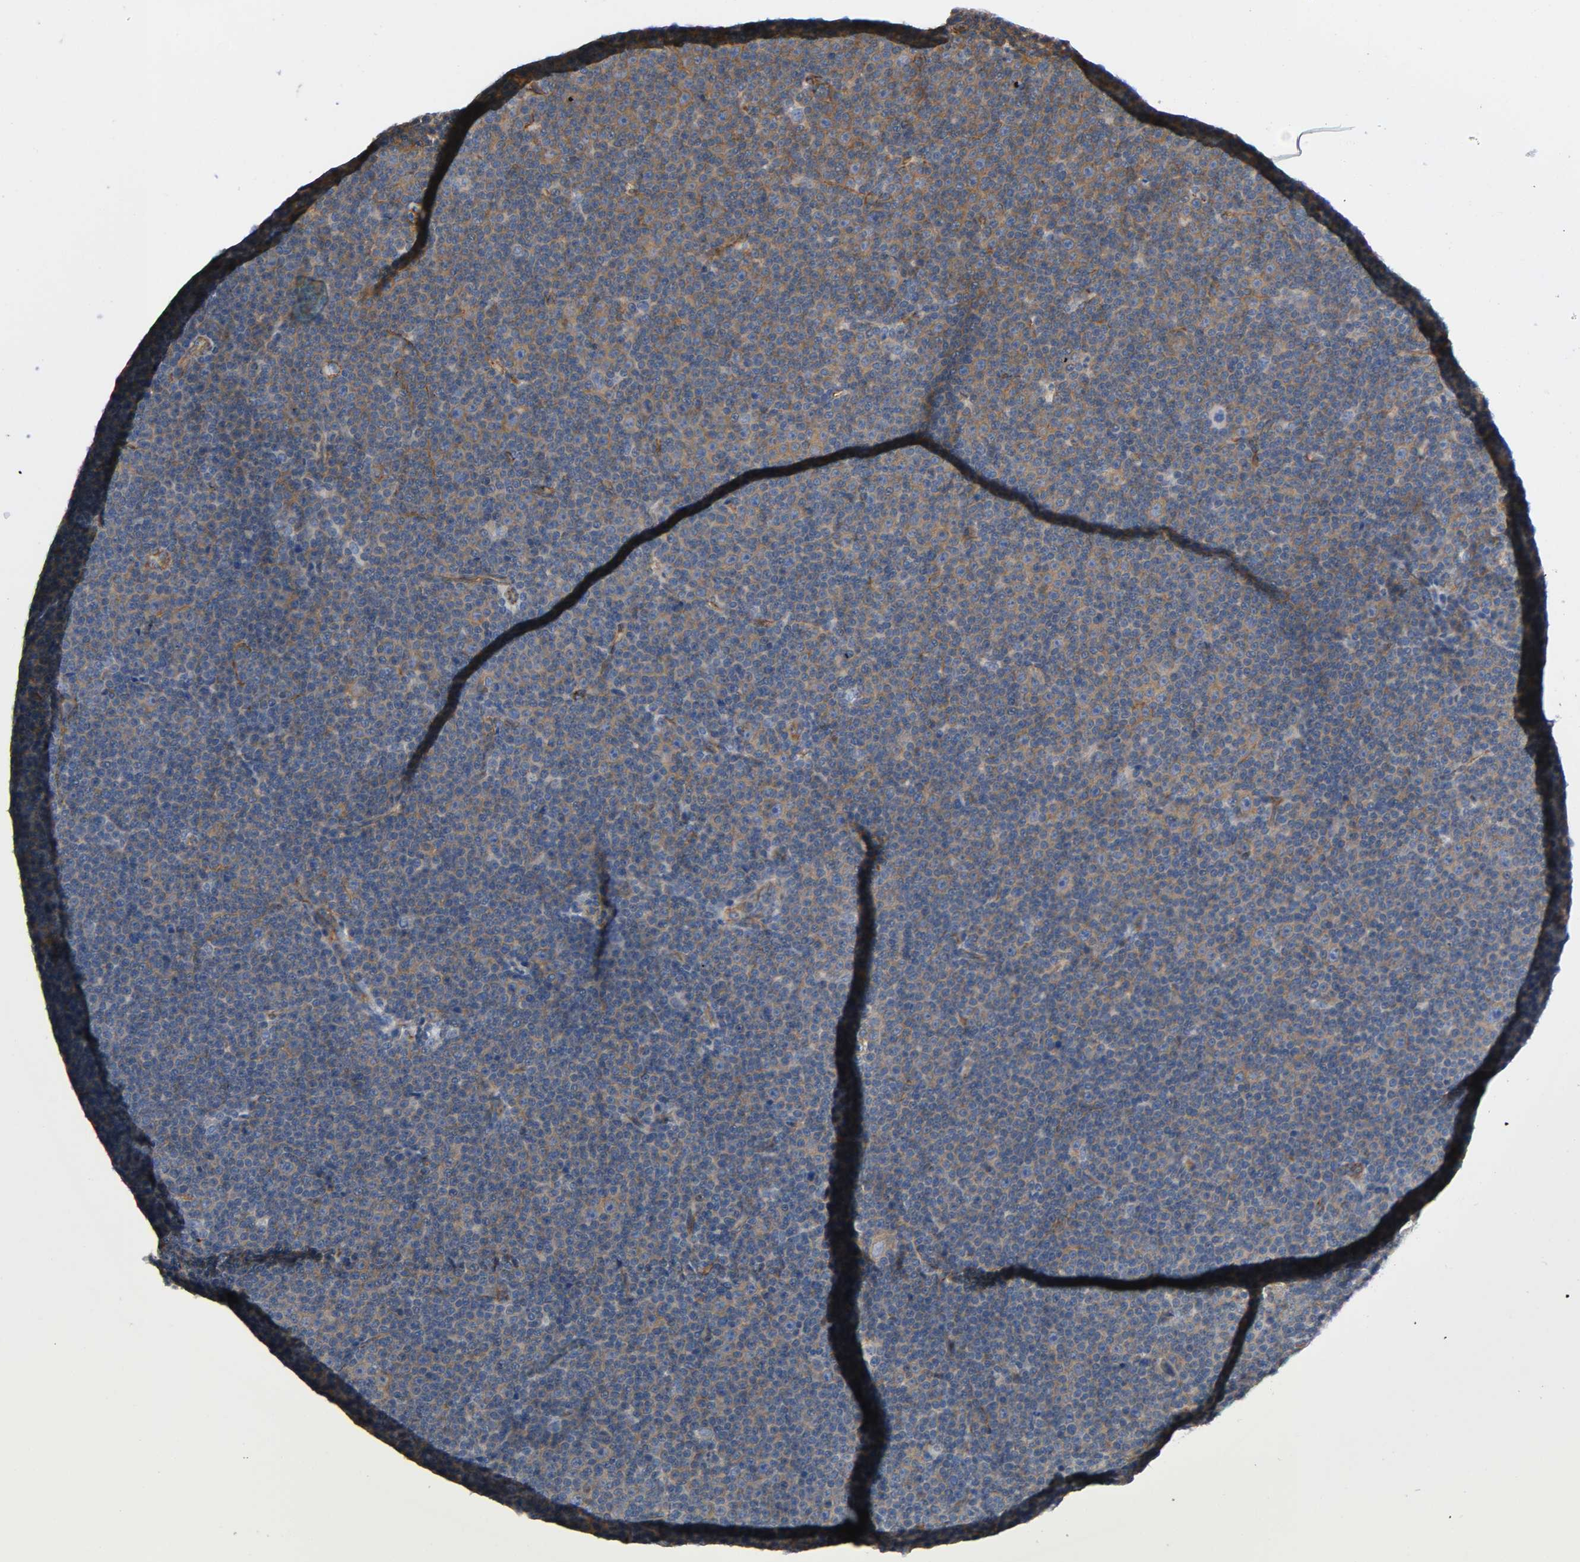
{"staining": {"intensity": "moderate", "quantity": ">75%", "location": "cytoplasmic/membranous"}, "tissue": "lymphoma", "cell_type": "Tumor cells", "image_type": "cancer", "snomed": [{"axis": "morphology", "description": "Malignant lymphoma, non-Hodgkin's type, Low grade"}, {"axis": "topography", "description": "Lymph node"}], "caption": "Moderate cytoplasmic/membranous positivity is present in approximately >75% of tumor cells in malignant lymphoma, non-Hodgkin's type (low-grade).", "gene": "MARS1", "patient": {"sex": "female", "age": 67}}